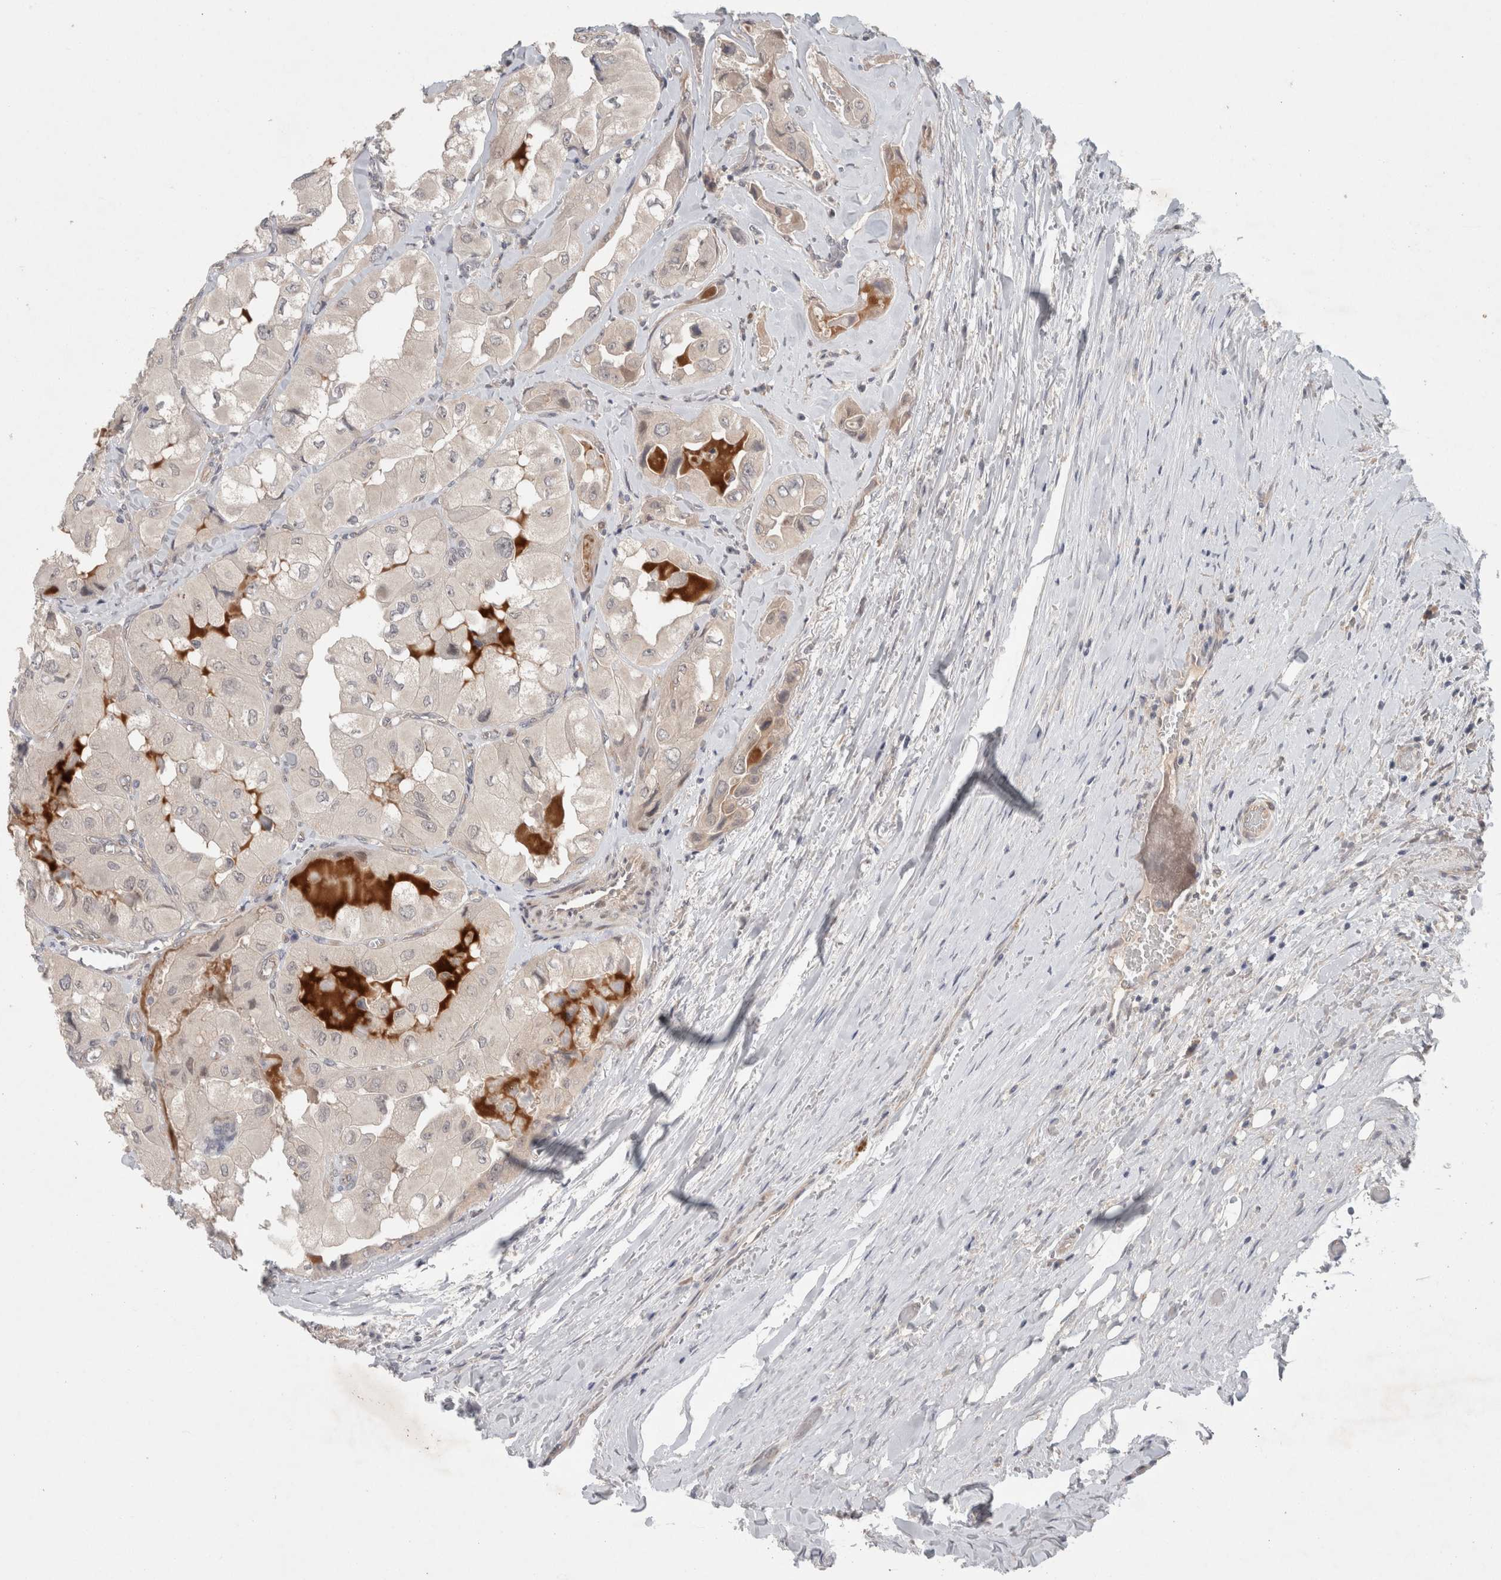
{"staining": {"intensity": "weak", "quantity": "<25%", "location": "cytoplasmic/membranous"}, "tissue": "thyroid cancer", "cell_type": "Tumor cells", "image_type": "cancer", "snomed": [{"axis": "morphology", "description": "Papillary adenocarcinoma, NOS"}, {"axis": "topography", "description": "Thyroid gland"}], "caption": "There is no significant staining in tumor cells of thyroid cancer (papillary adenocarcinoma). Brightfield microscopy of IHC stained with DAB (brown) and hematoxylin (blue), captured at high magnification.", "gene": "RASAL2", "patient": {"sex": "female", "age": 59}}